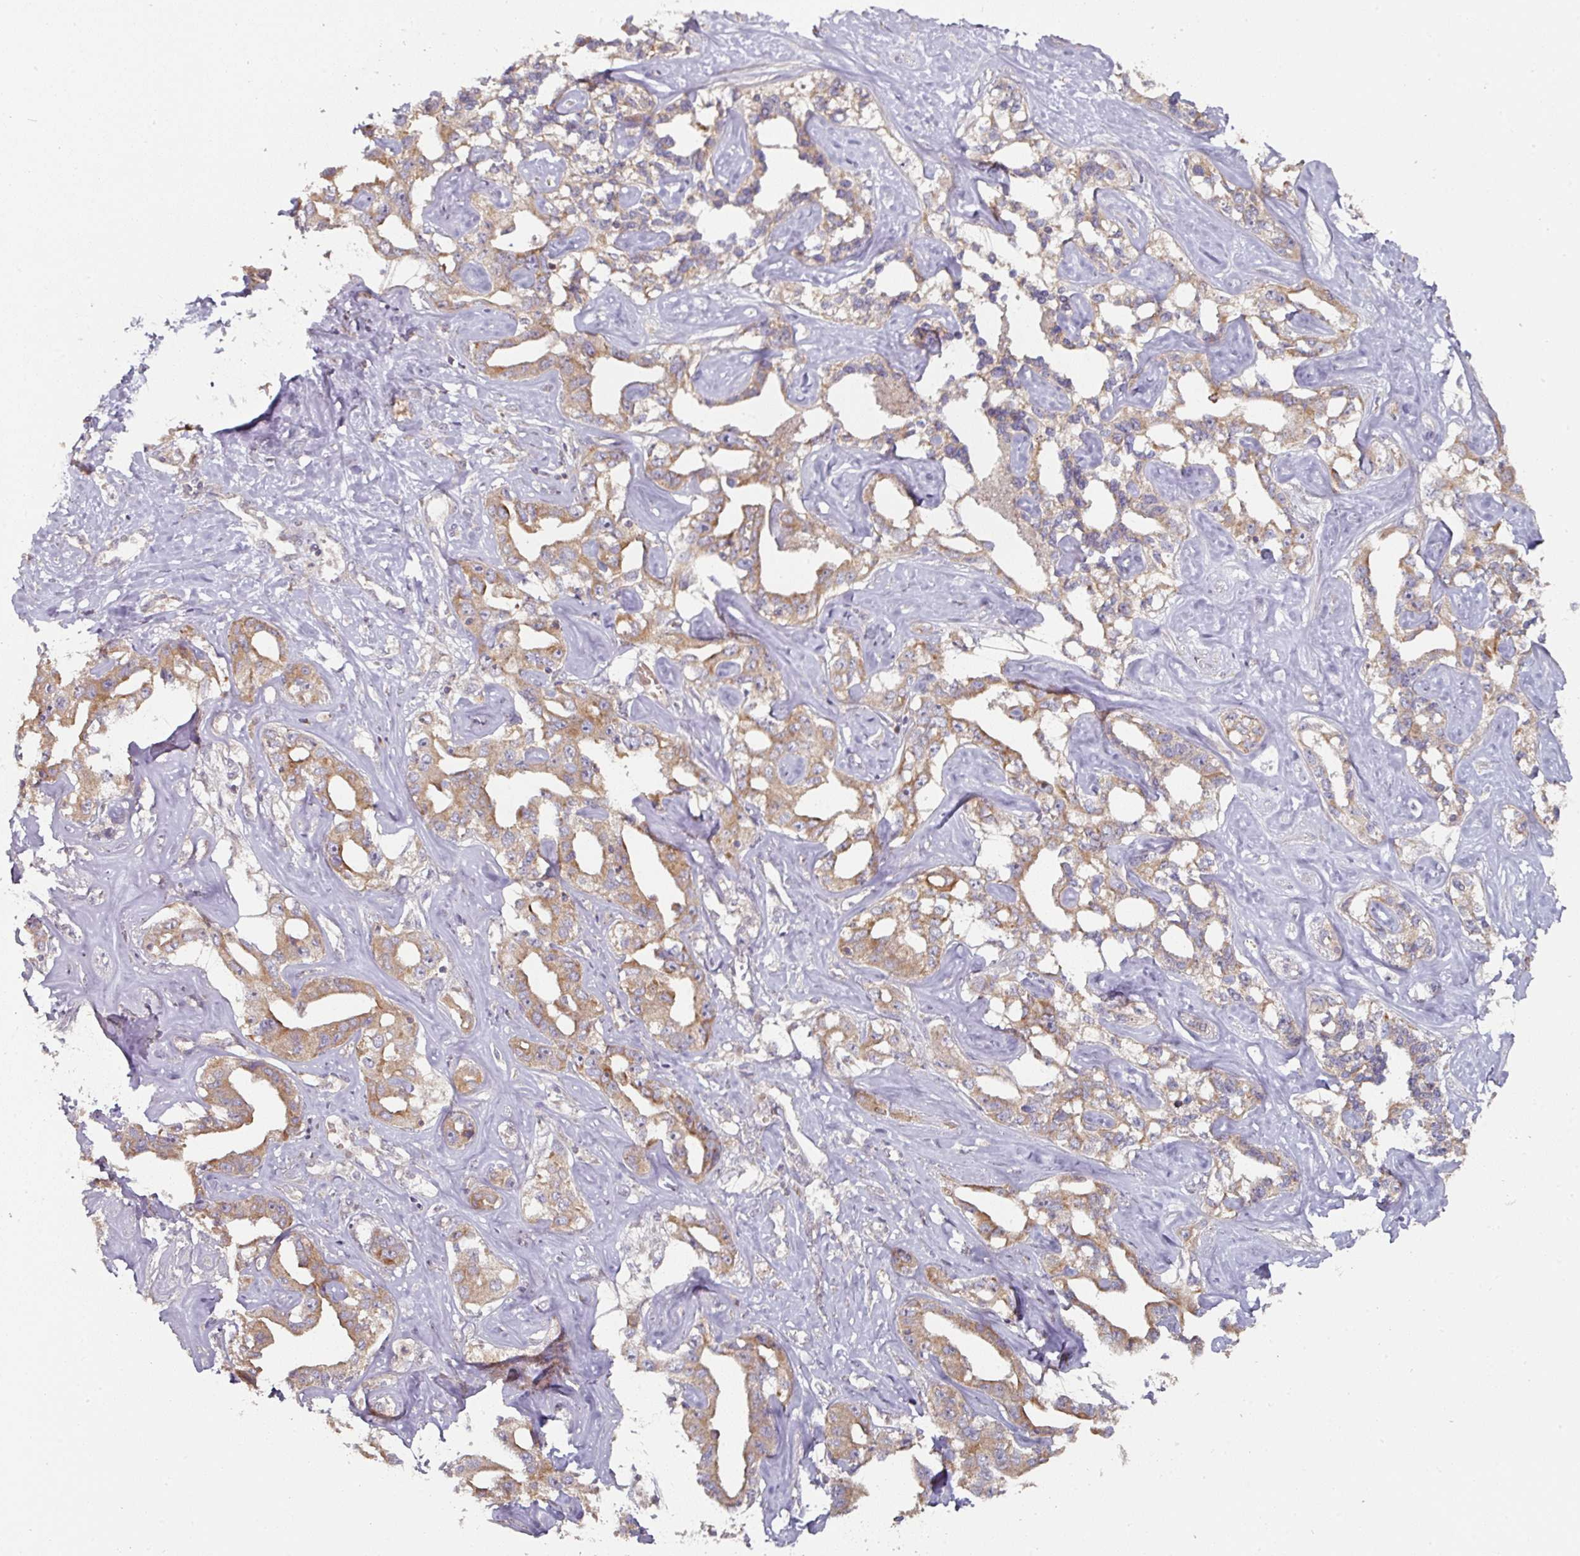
{"staining": {"intensity": "moderate", "quantity": ">75%", "location": "cytoplasmic/membranous"}, "tissue": "liver cancer", "cell_type": "Tumor cells", "image_type": "cancer", "snomed": [{"axis": "morphology", "description": "Cholangiocarcinoma"}, {"axis": "topography", "description": "Liver"}], "caption": "Liver cancer was stained to show a protein in brown. There is medium levels of moderate cytoplasmic/membranous staining in approximately >75% of tumor cells. (DAB (3,3'-diaminobenzidine) IHC, brown staining for protein, blue staining for nuclei).", "gene": "DNAJC7", "patient": {"sex": "male", "age": 59}}